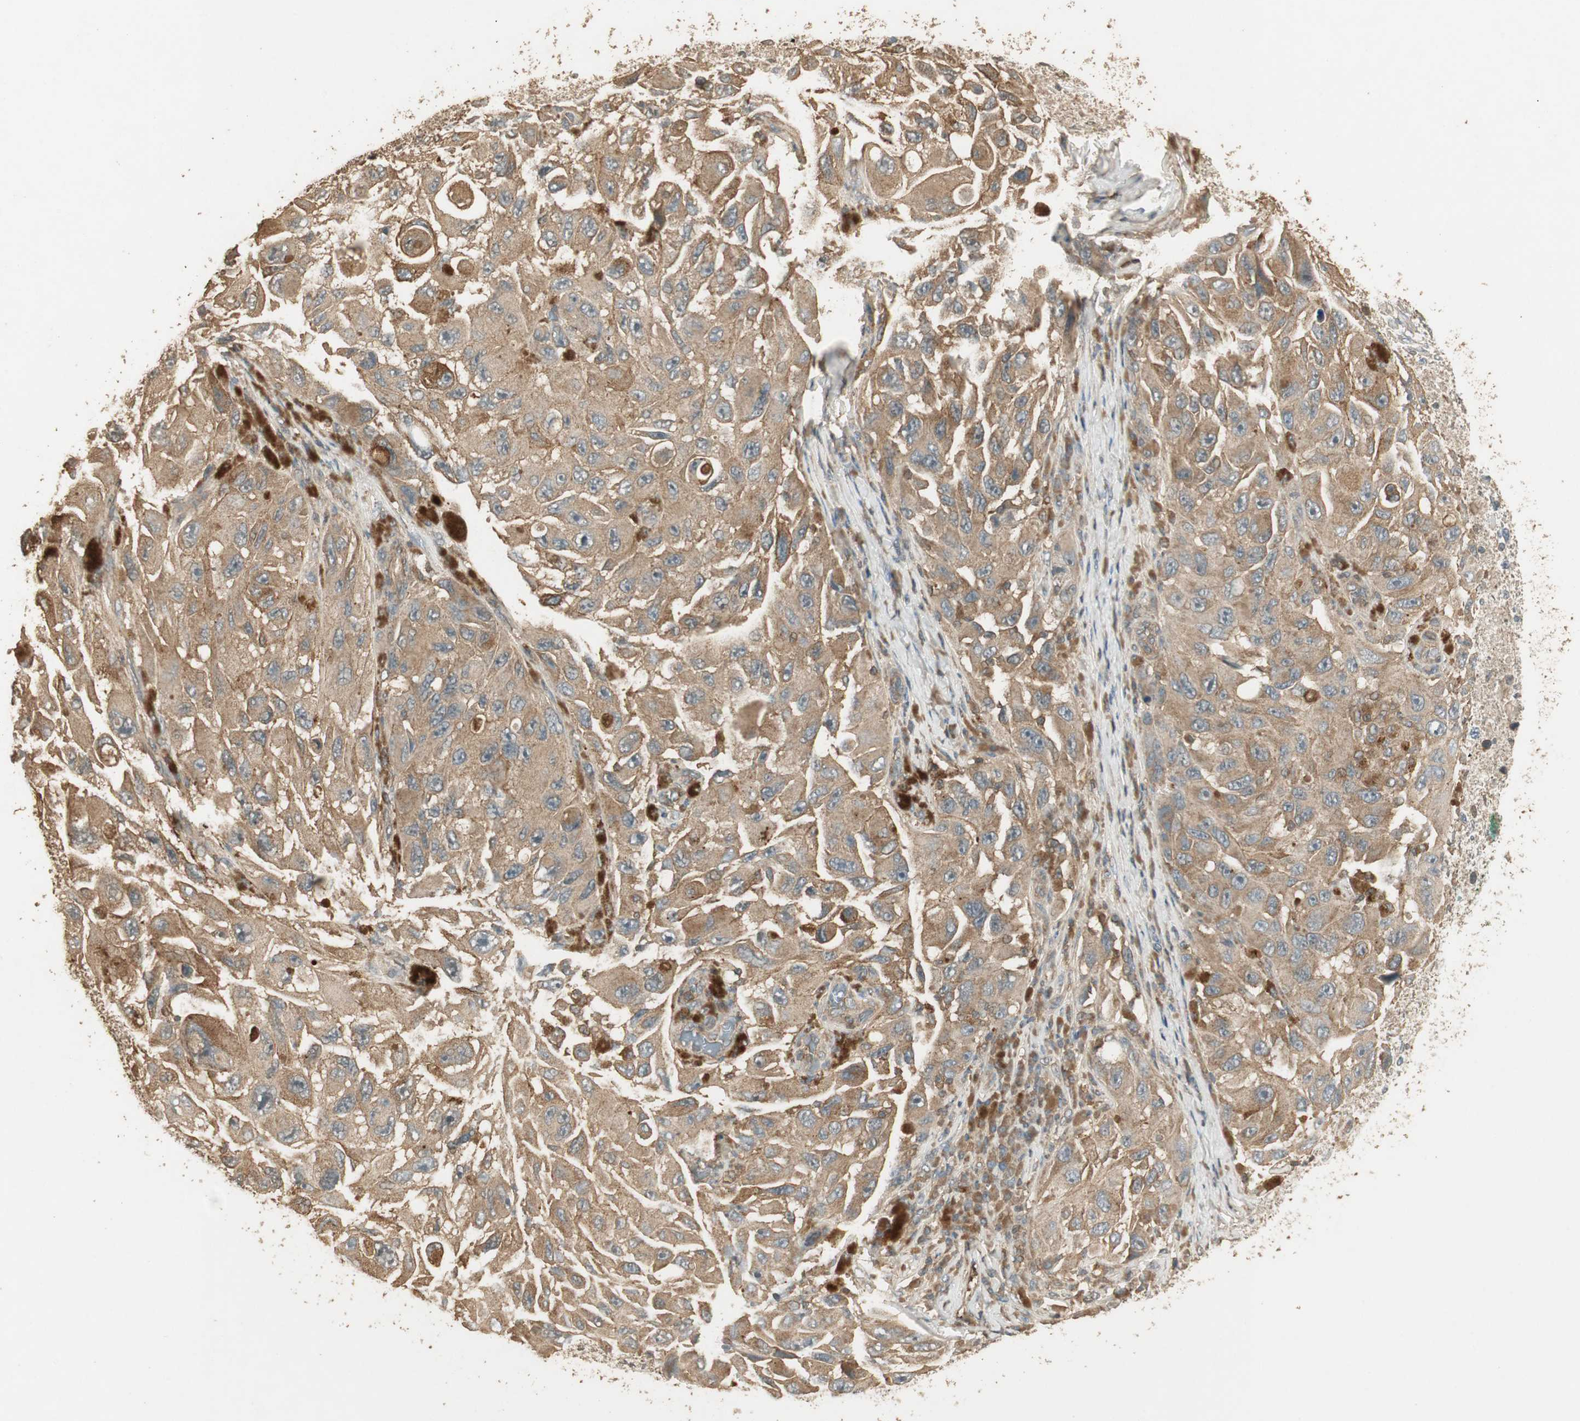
{"staining": {"intensity": "moderate", "quantity": ">75%", "location": "cytoplasmic/membranous"}, "tissue": "melanoma", "cell_type": "Tumor cells", "image_type": "cancer", "snomed": [{"axis": "morphology", "description": "Malignant melanoma, NOS"}, {"axis": "topography", "description": "Skin"}], "caption": "Immunohistochemistry histopathology image of neoplastic tissue: malignant melanoma stained using immunohistochemistry reveals medium levels of moderate protein expression localized specifically in the cytoplasmic/membranous of tumor cells, appearing as a cytoplasmic/membranous brown color.", "gene": "USP2", "patient": {"sex": "female", "age": 73}}